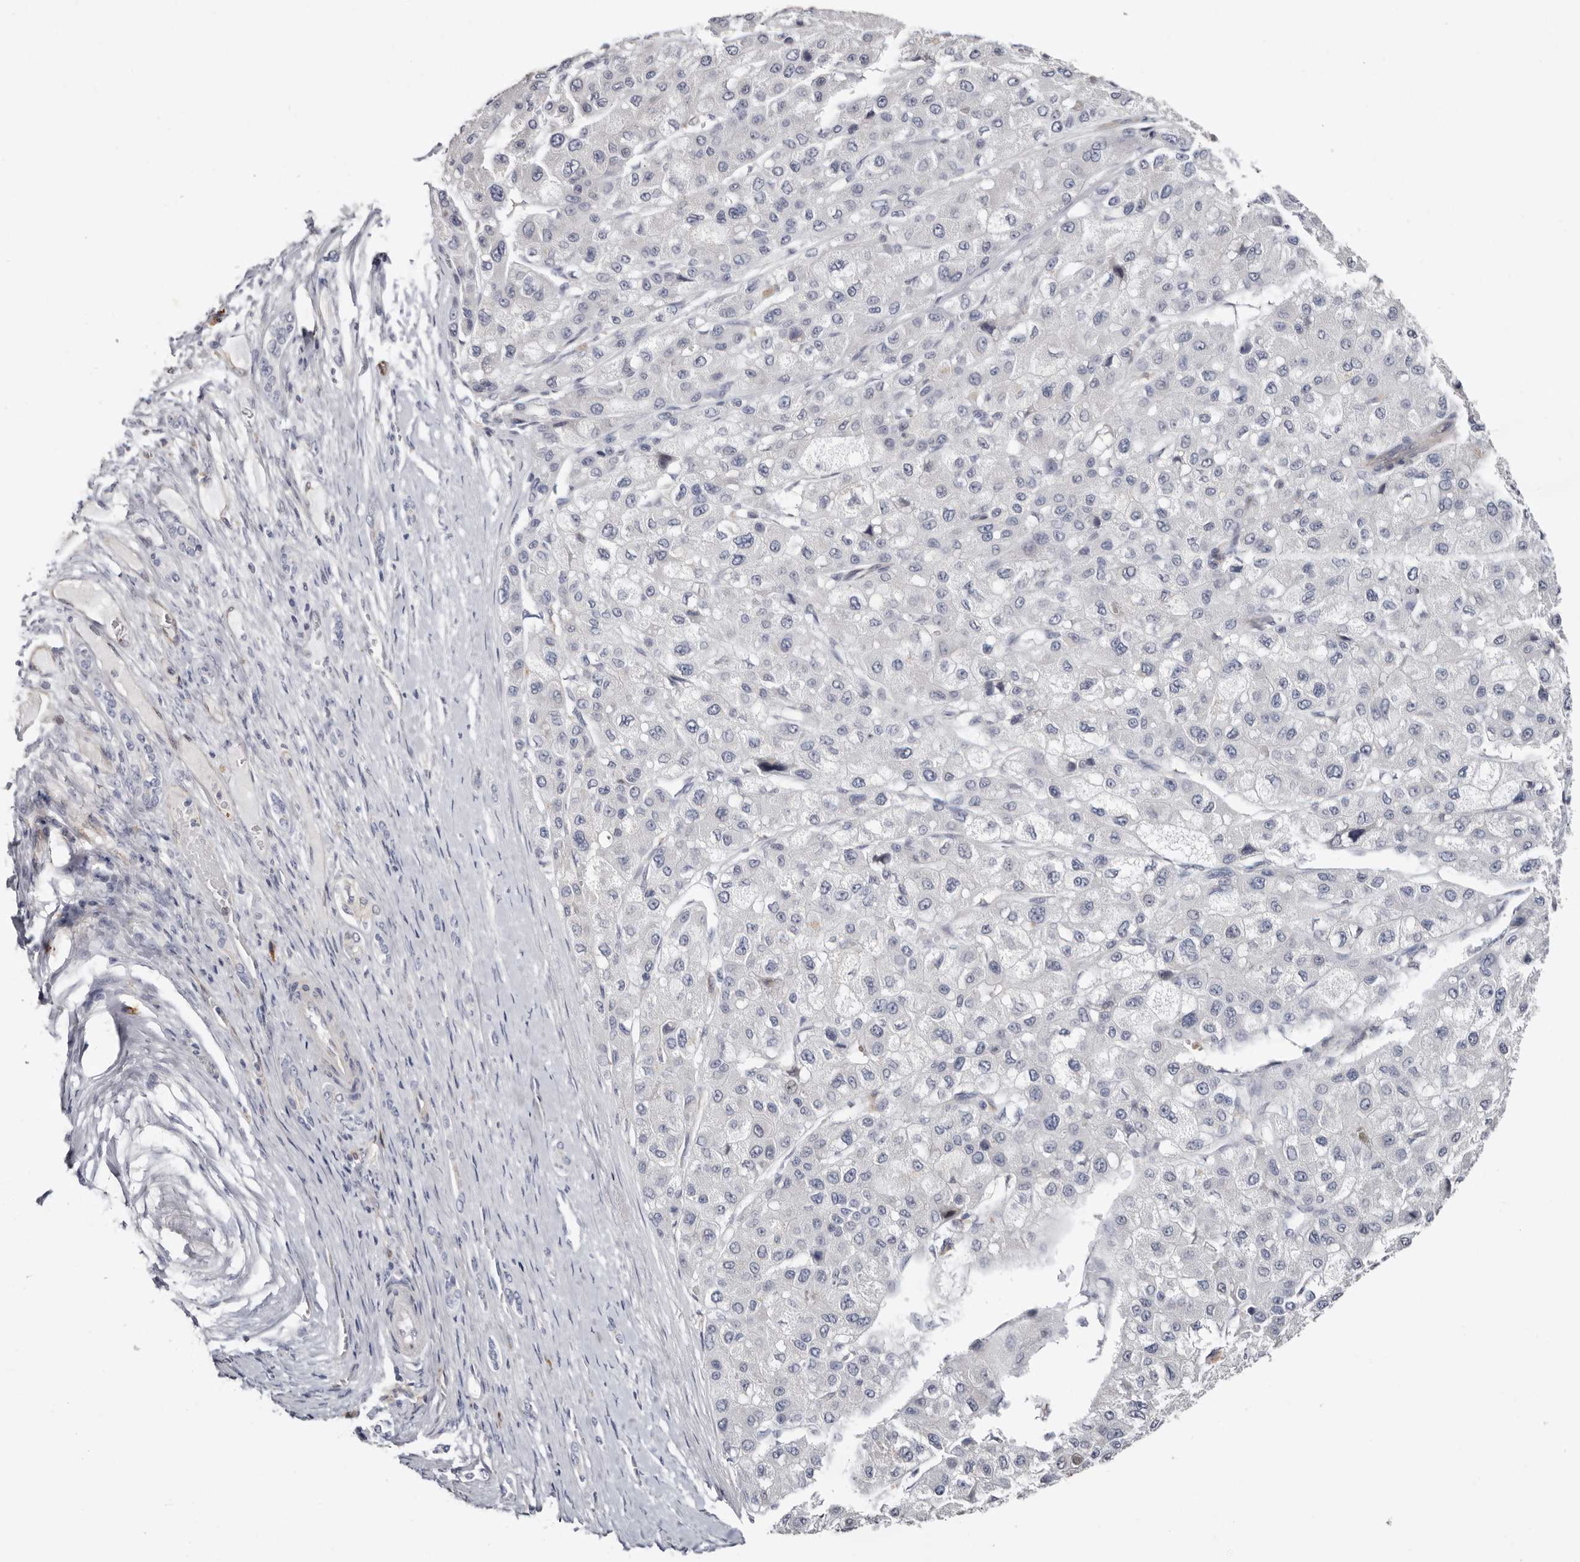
{"staining": {"intensity": "negative", "quantity": "none", "location": "none"}, "tissue": "liver cancer", "cell_type": "Tumor cells", "image_type": "cancer", "snomed": [{"axis": "morphology", "description": "Carcinoma, Hepatocellular, NOS"}, {"axis": "topography", "description": "Liver"}], "caption": "Liver cancer was stained to show a protein in brown. There is no significant expression in tumor cells.", "gene": "PKDCC", "patient": {"sex": "male", "age": 80}}